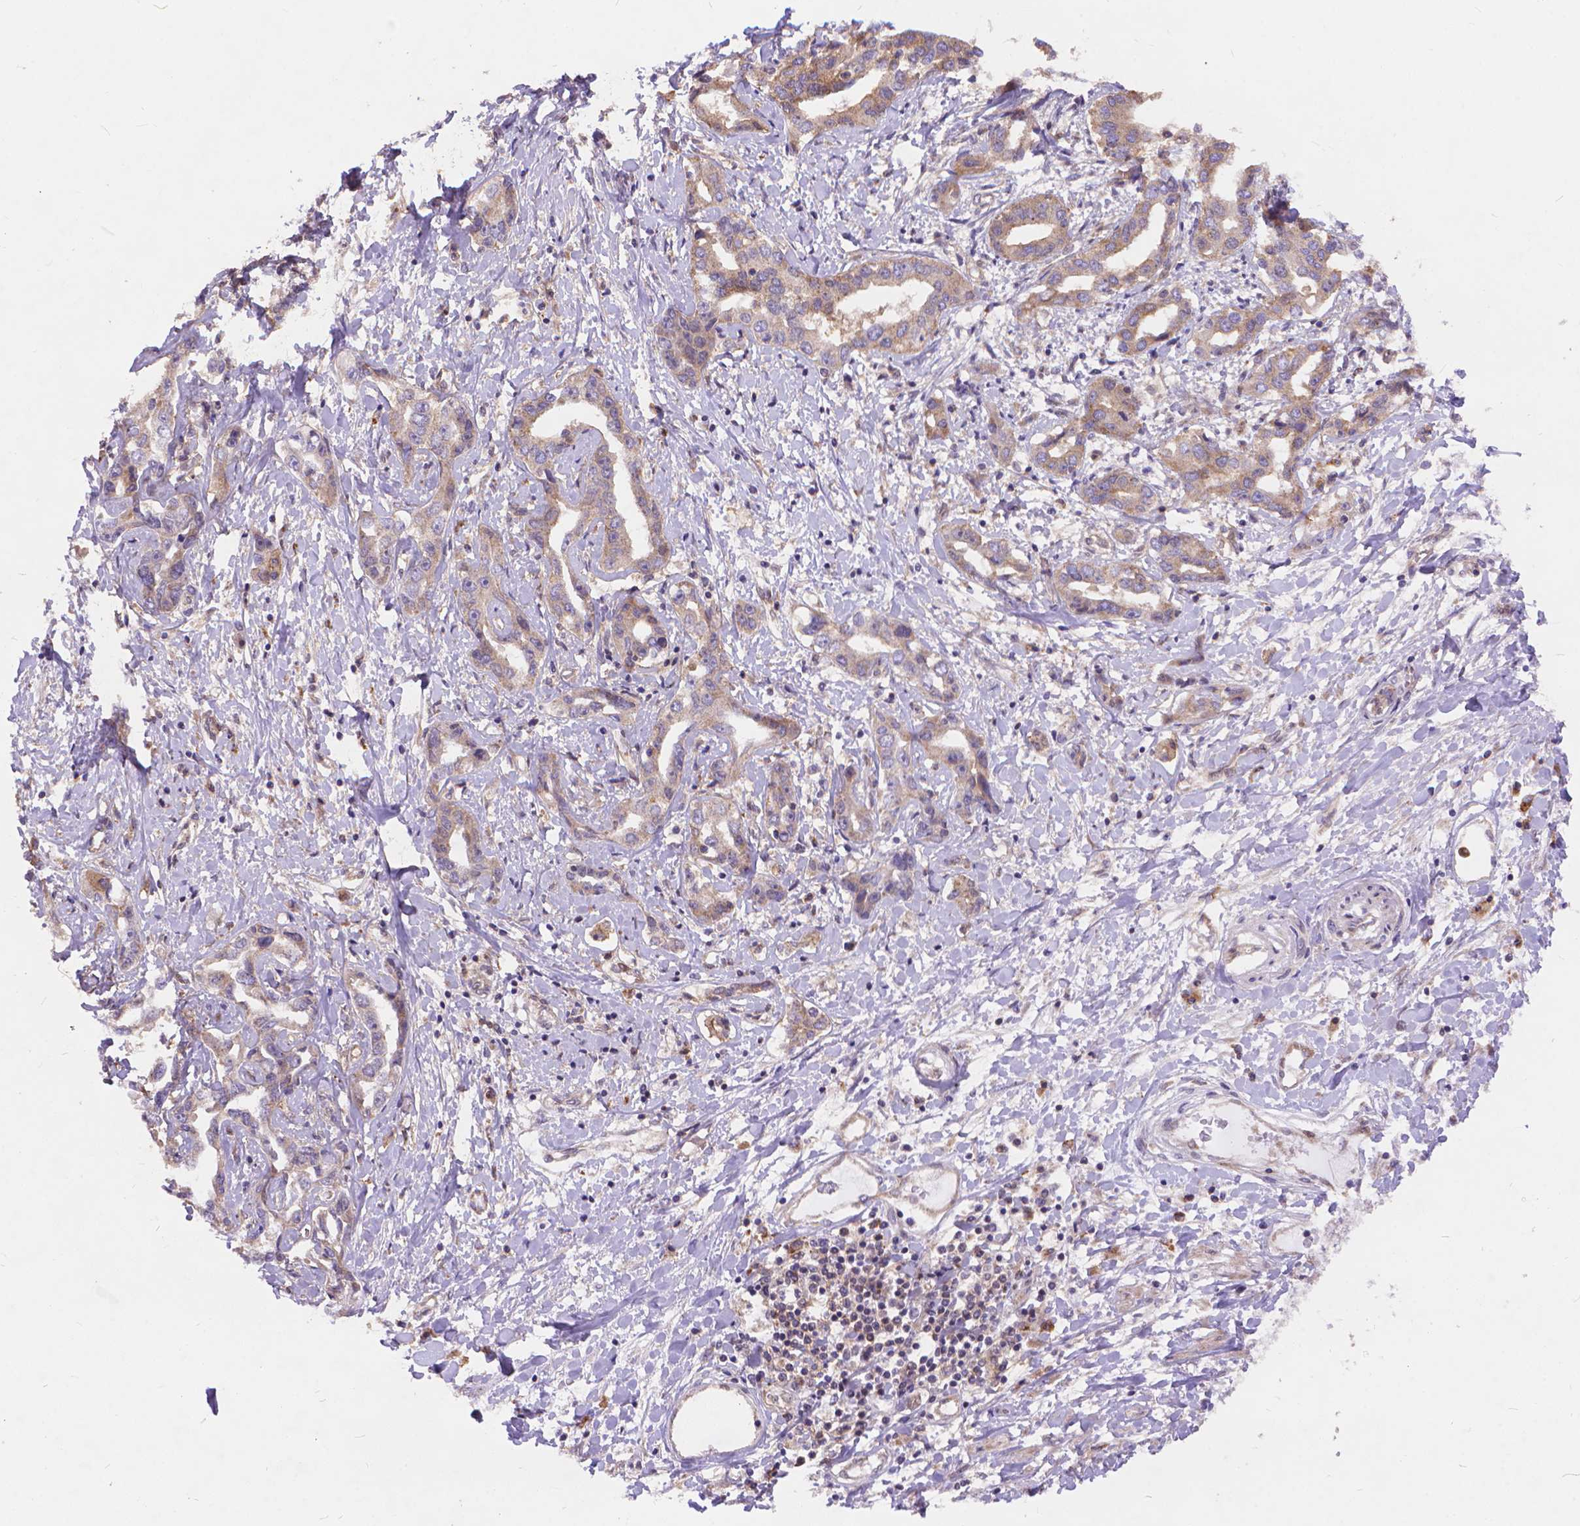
{"staining": {"intensity": "weak", "quantity": ">75%", "location": "cytoplasmic/membranous"}, "tissue": "liver cancer", "cell_type": "Tumor cells", "image_type": "cancer", "snomed": [{"axis": "morphology", "description": "Cholangiocarcinoma"}, {"axis": "topography", "description": "Liver"}], "caption": "This is an image of immunohistochemistry staining of cholangiocarcinoma (liver), which shows weak positivity in the cytoplasmic/membranous of tumor cells.", "gene": "ARAP1", "patient": {"sex": "male", "age": 59}}